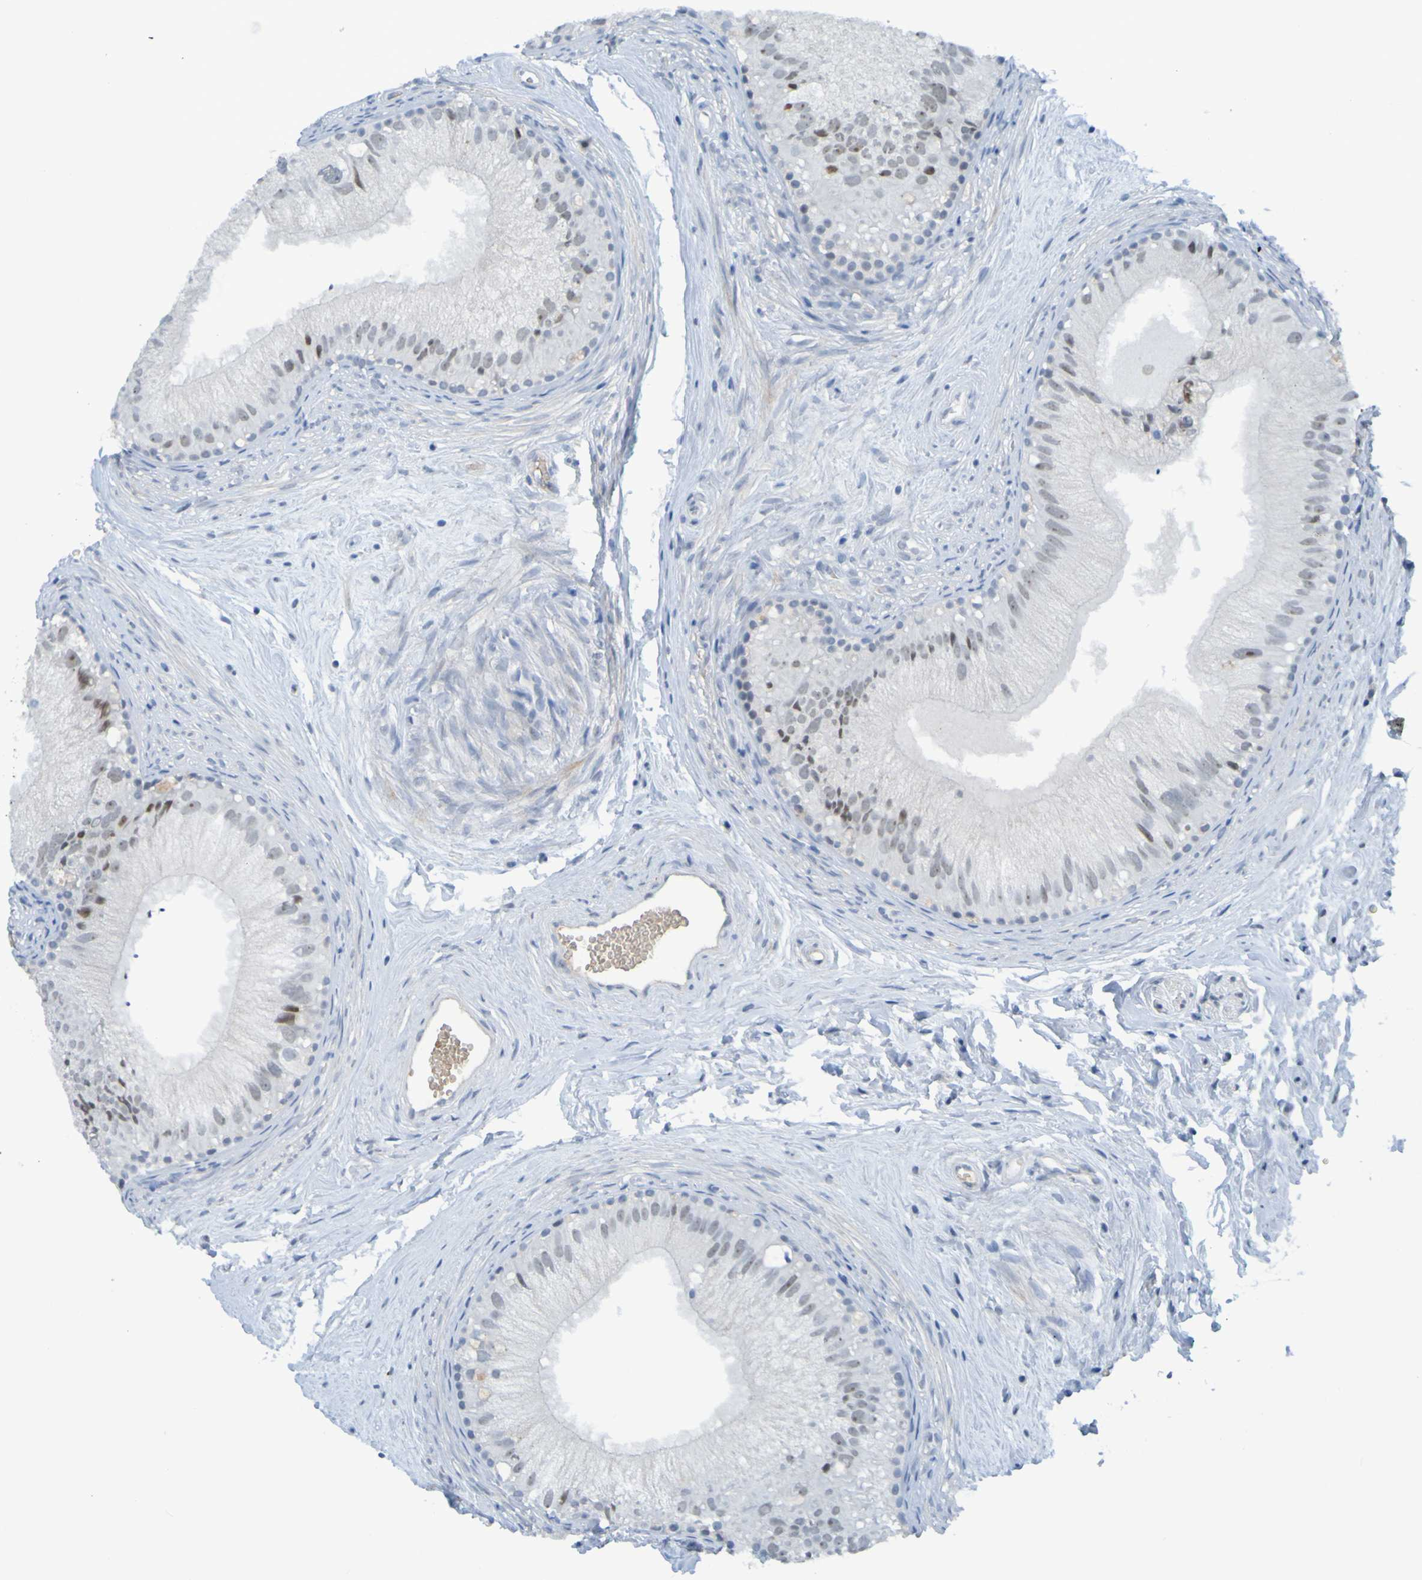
{"staining": {"intensity": "weak", "quantity": "25%-75%", "location": "nuclear"}, "tissue": "epididymis", "cell_type": "Glandular cells", "image_type": "normal", "snomed": [{"axis": "morphology", "description": "Normal tissue, NOS"}, {"axis": "topography", "description": "Epididymis"}], "caption": "Benign epididymis exhibits weak nuclear positivity in approximately 25%-75% of glandular cells, visualized by immunohistochemistry. (brown staining indicates protein expression, while blue staining denotes nuclei).", "gene": "USP36", "patient": {"sex": "male", "age": 56}}